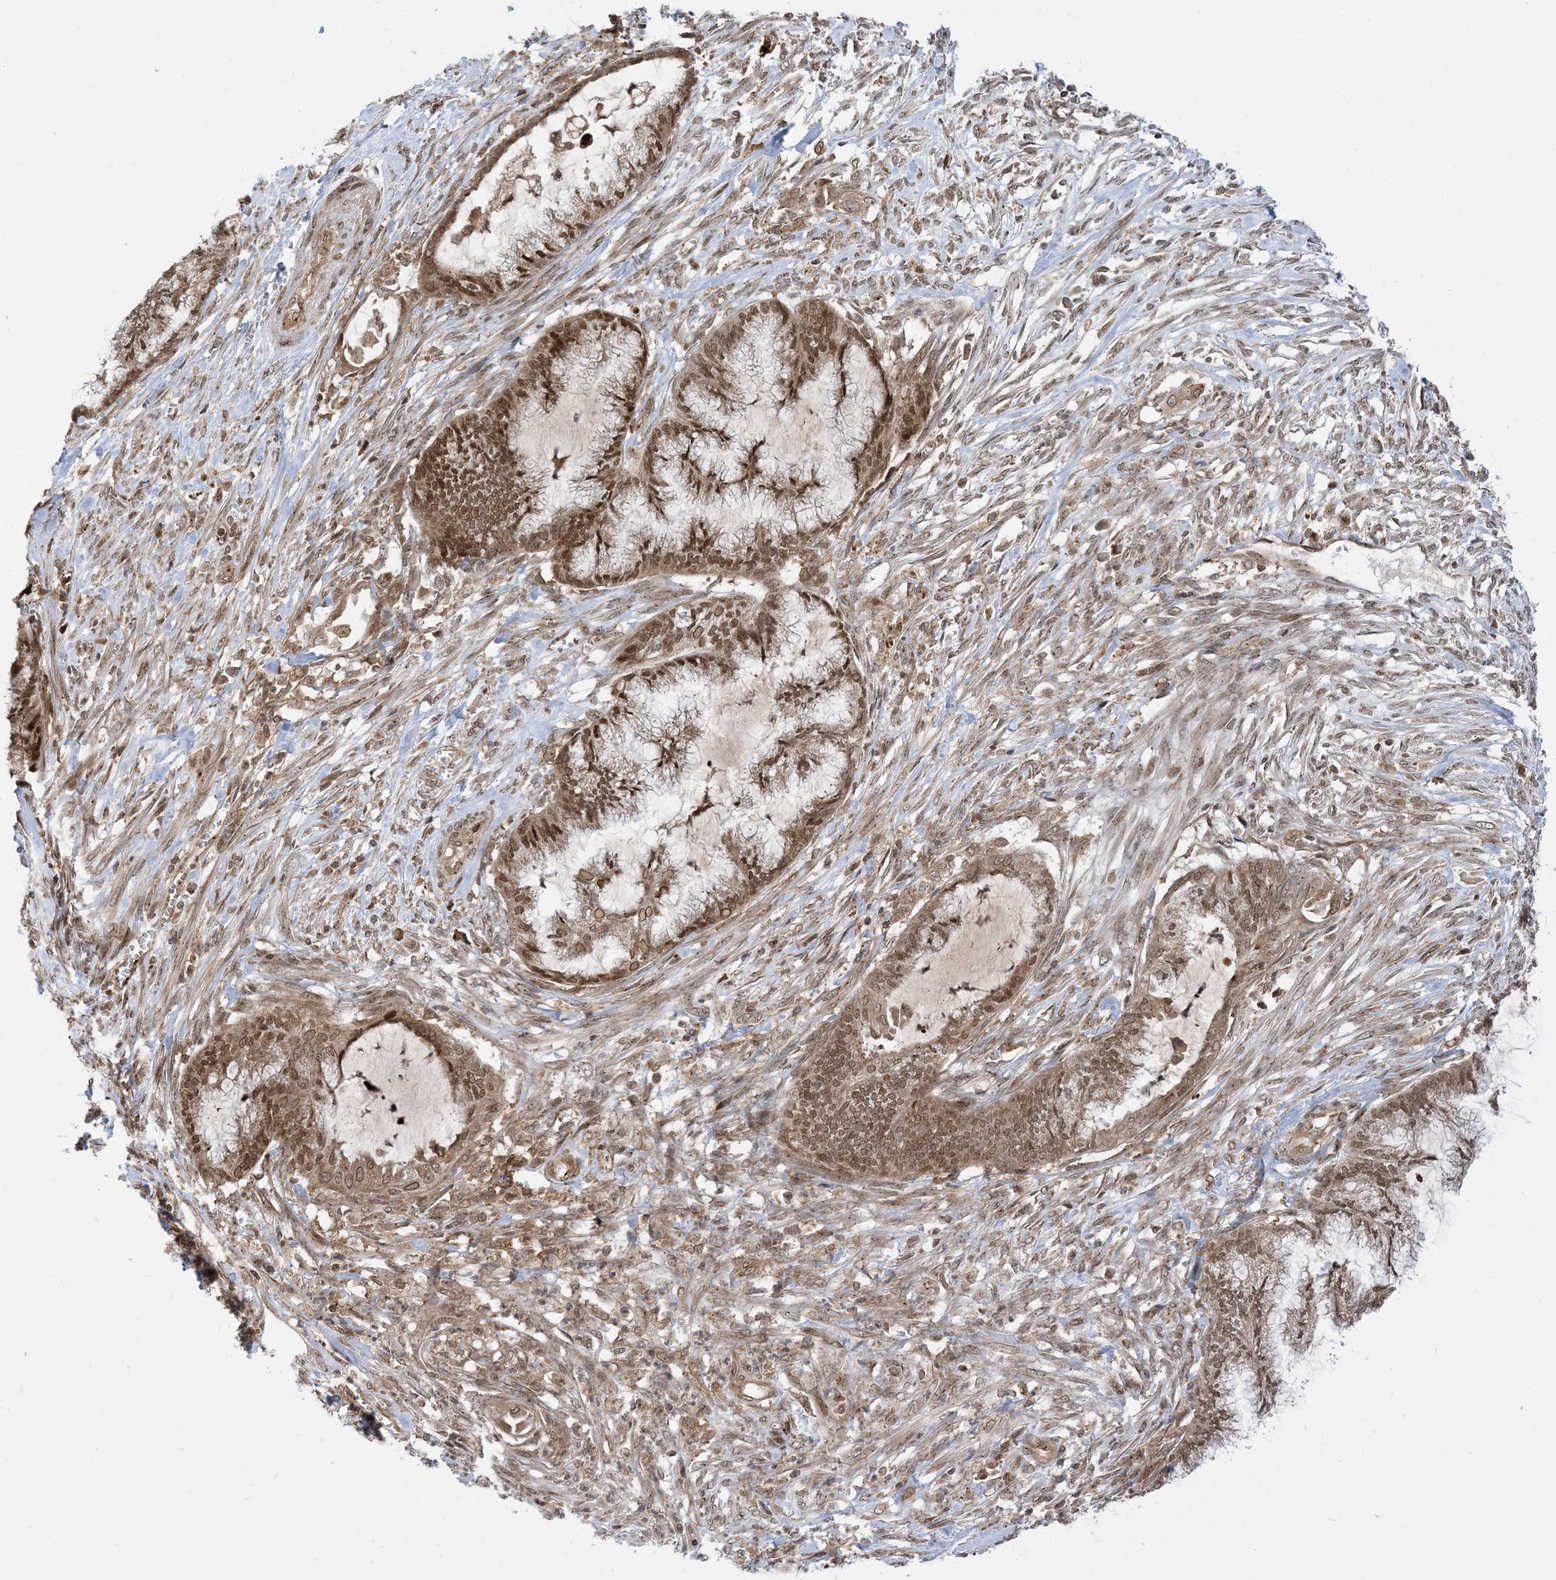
{"staining": {"intensity": "moderate", "quantity": ">75%", "location": "cytoplasmic/membranous,nuclear"}, "tissue": "endometrial cancer", "cell_type": "Tumor cells", "image_type": "cancer", "snomed": [{"axis": "morphology", "description": "Adenocarcinoma, NOS"}, {"axis": "topography", "description": "Endometrium"}], "caption": "DAB (3,3'-diaminobenzidine) immunohistochemical staining of human endometrial cancer exhibits moderate cytoplasmic/membranous and nuclear protein positivity in about >75% of tumor cells. (Stains: DAB in brown, nuclei in blue, Microscopy: brightfield microscopy at high magnification).", "gene": "CASP4", "patient": {"sex": "female", "age": 86}}